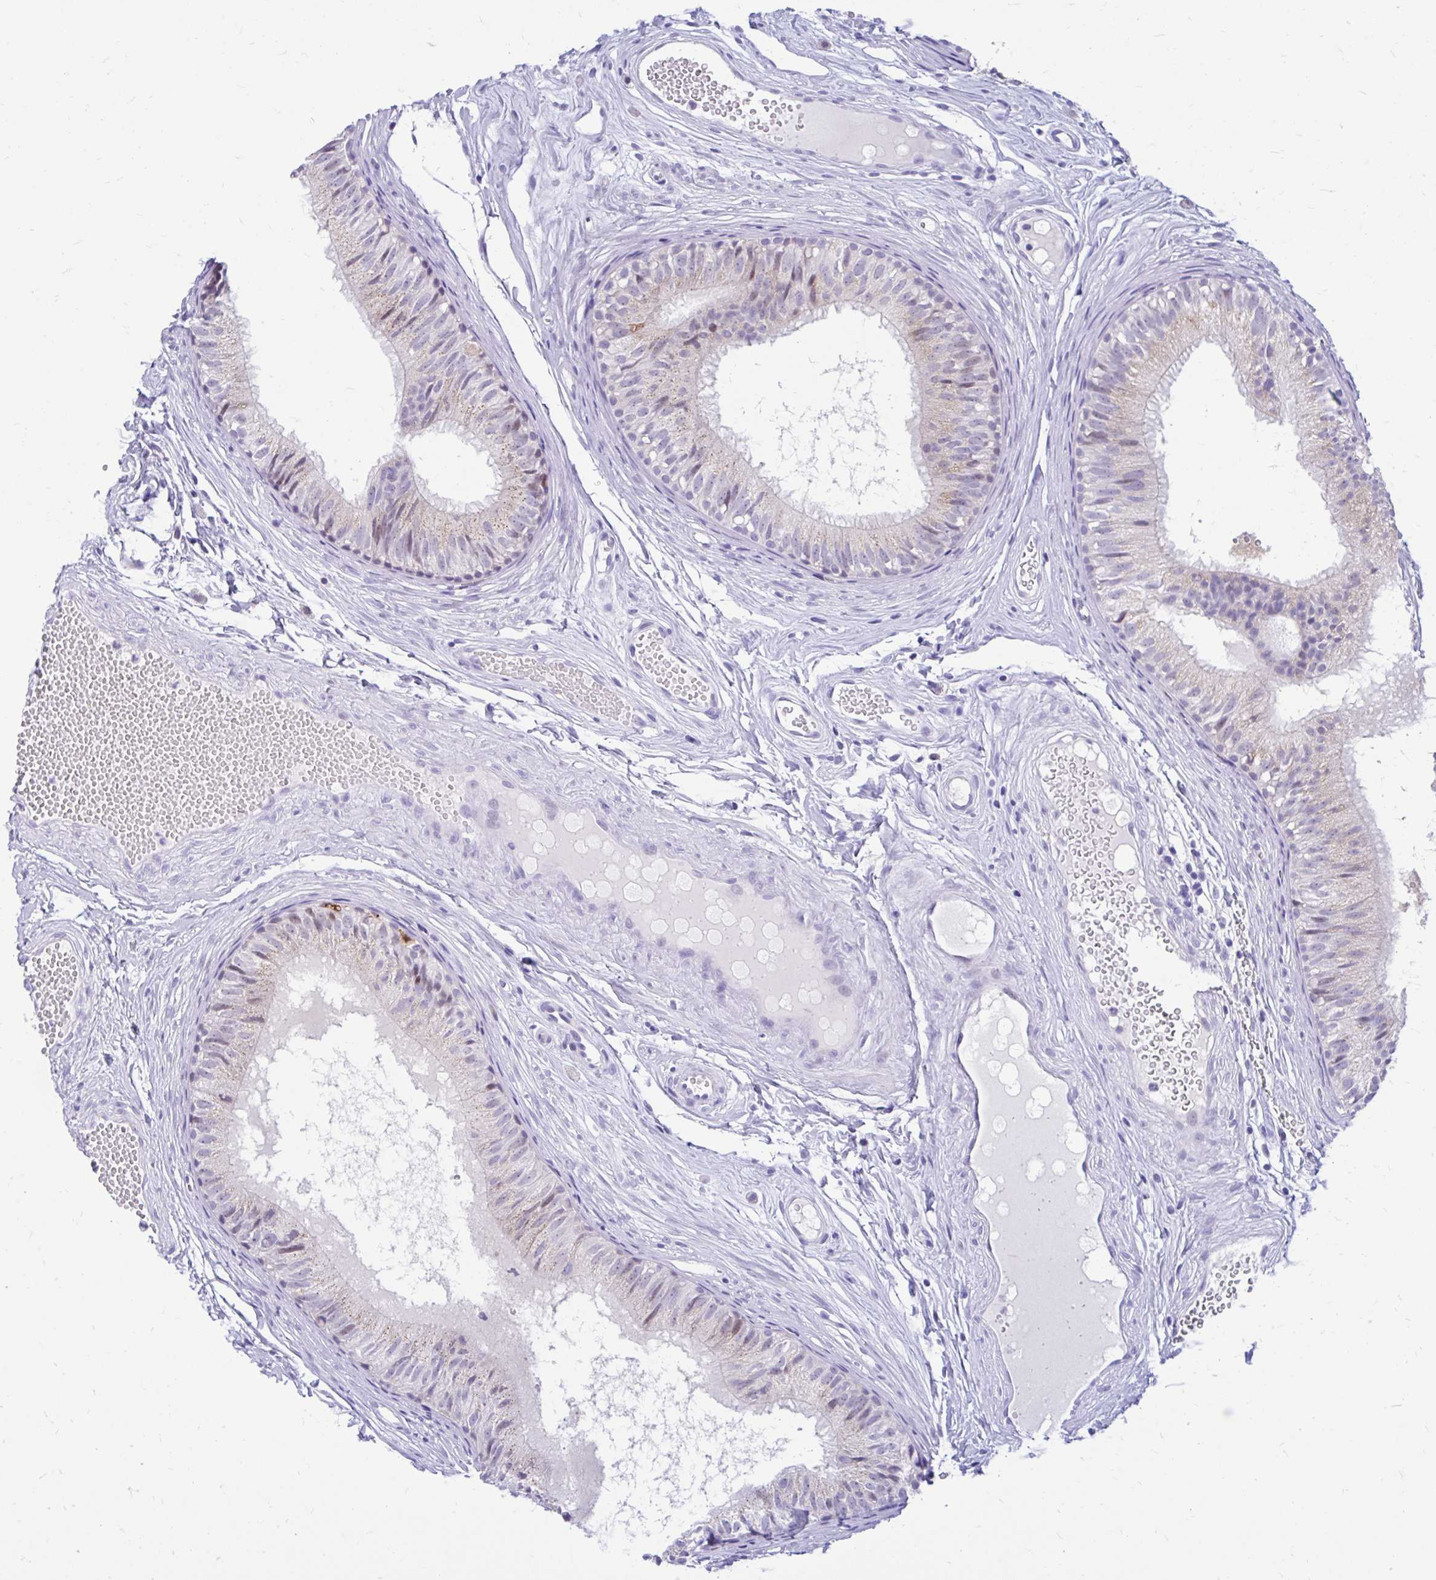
{"staining": {"intensity": "weak", "quantity": "25%-75%", "location": "cytoplasmic/membranous,nuclear"}, "tissue": "epididymis", "cell_type": "Glandular cells", "image_type": "normal", "snomed": [{"axis": "morphology", "description": "Normal tissue, NOS"}, {"axis": "morphology", "description": "Seminoma, NOS"}, {"axis": "topography", "description": "Testis"}, {"axis": "topography", "description": "Epididymis"}], "caption": "Immunohistochemistry (IHC) of benign human epididymis reveals low levels of weak cytoplasmic/membranous,nuclear positivity in about 25%-75% of glandular cells.", "gene": "GLB1L2", "patient": {"sex": "male", "age": 34}}